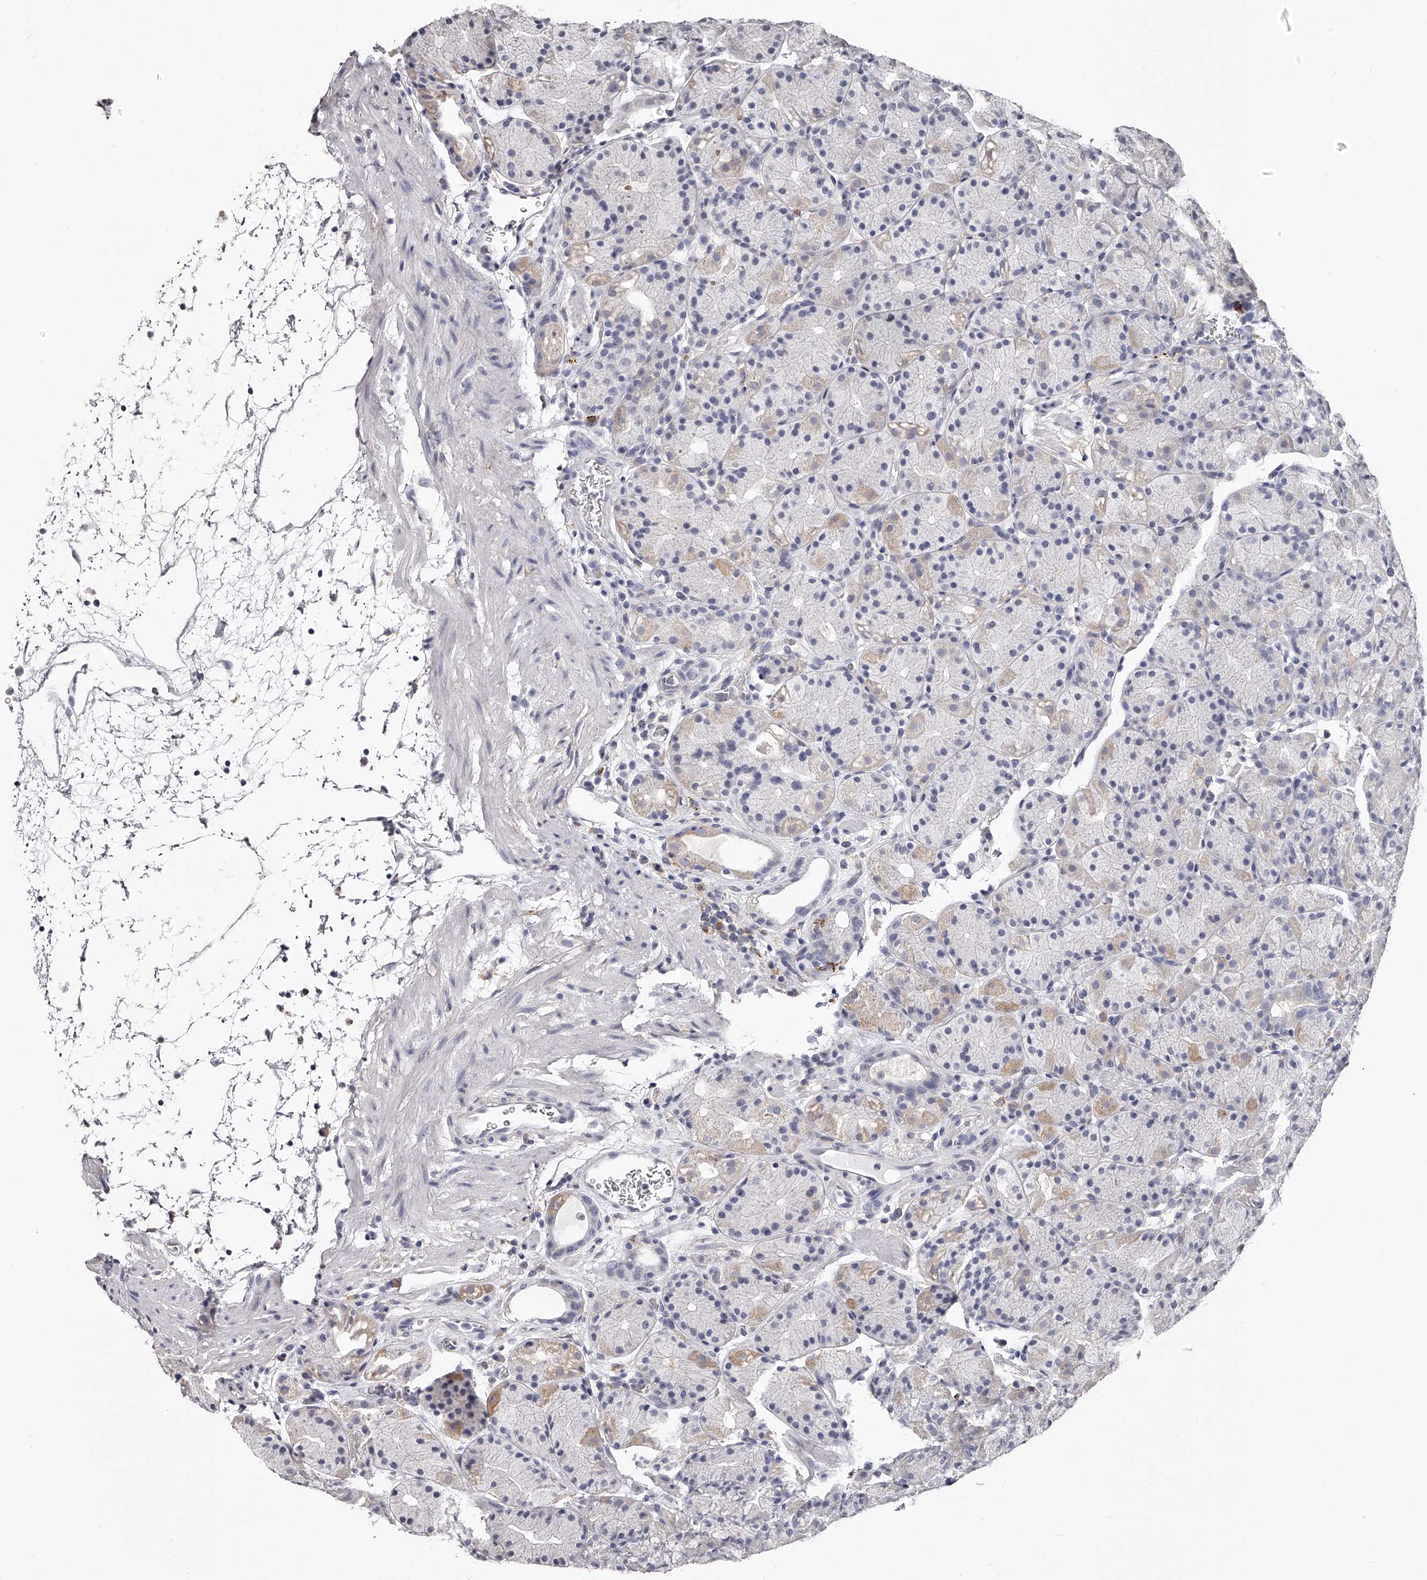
{"staining": {"intensity": "weak", "quantity": "25%-75%", "location": "cytoplasmic/membranous"}, "tissue": "stomach", "cell_type": "Glandular cells", "image_type": "normal", "snomed": [{"axis": "morphology", "description": "Normal tissue, NOS"}, {"axis": "topography", "description": "Stomach, upper"}], "caption": "IHC photomicrograph of unremarkable stomach: stomach stained using immunohistochemistry shows low levels of weak protein expression localized specifically in the cytoplasmic/membranous of glandular cells, appearing as a cytoplasmic/membranous brown color.", "gene": "PACSIN1", "patient": {"sex": "male", "age": 48}}